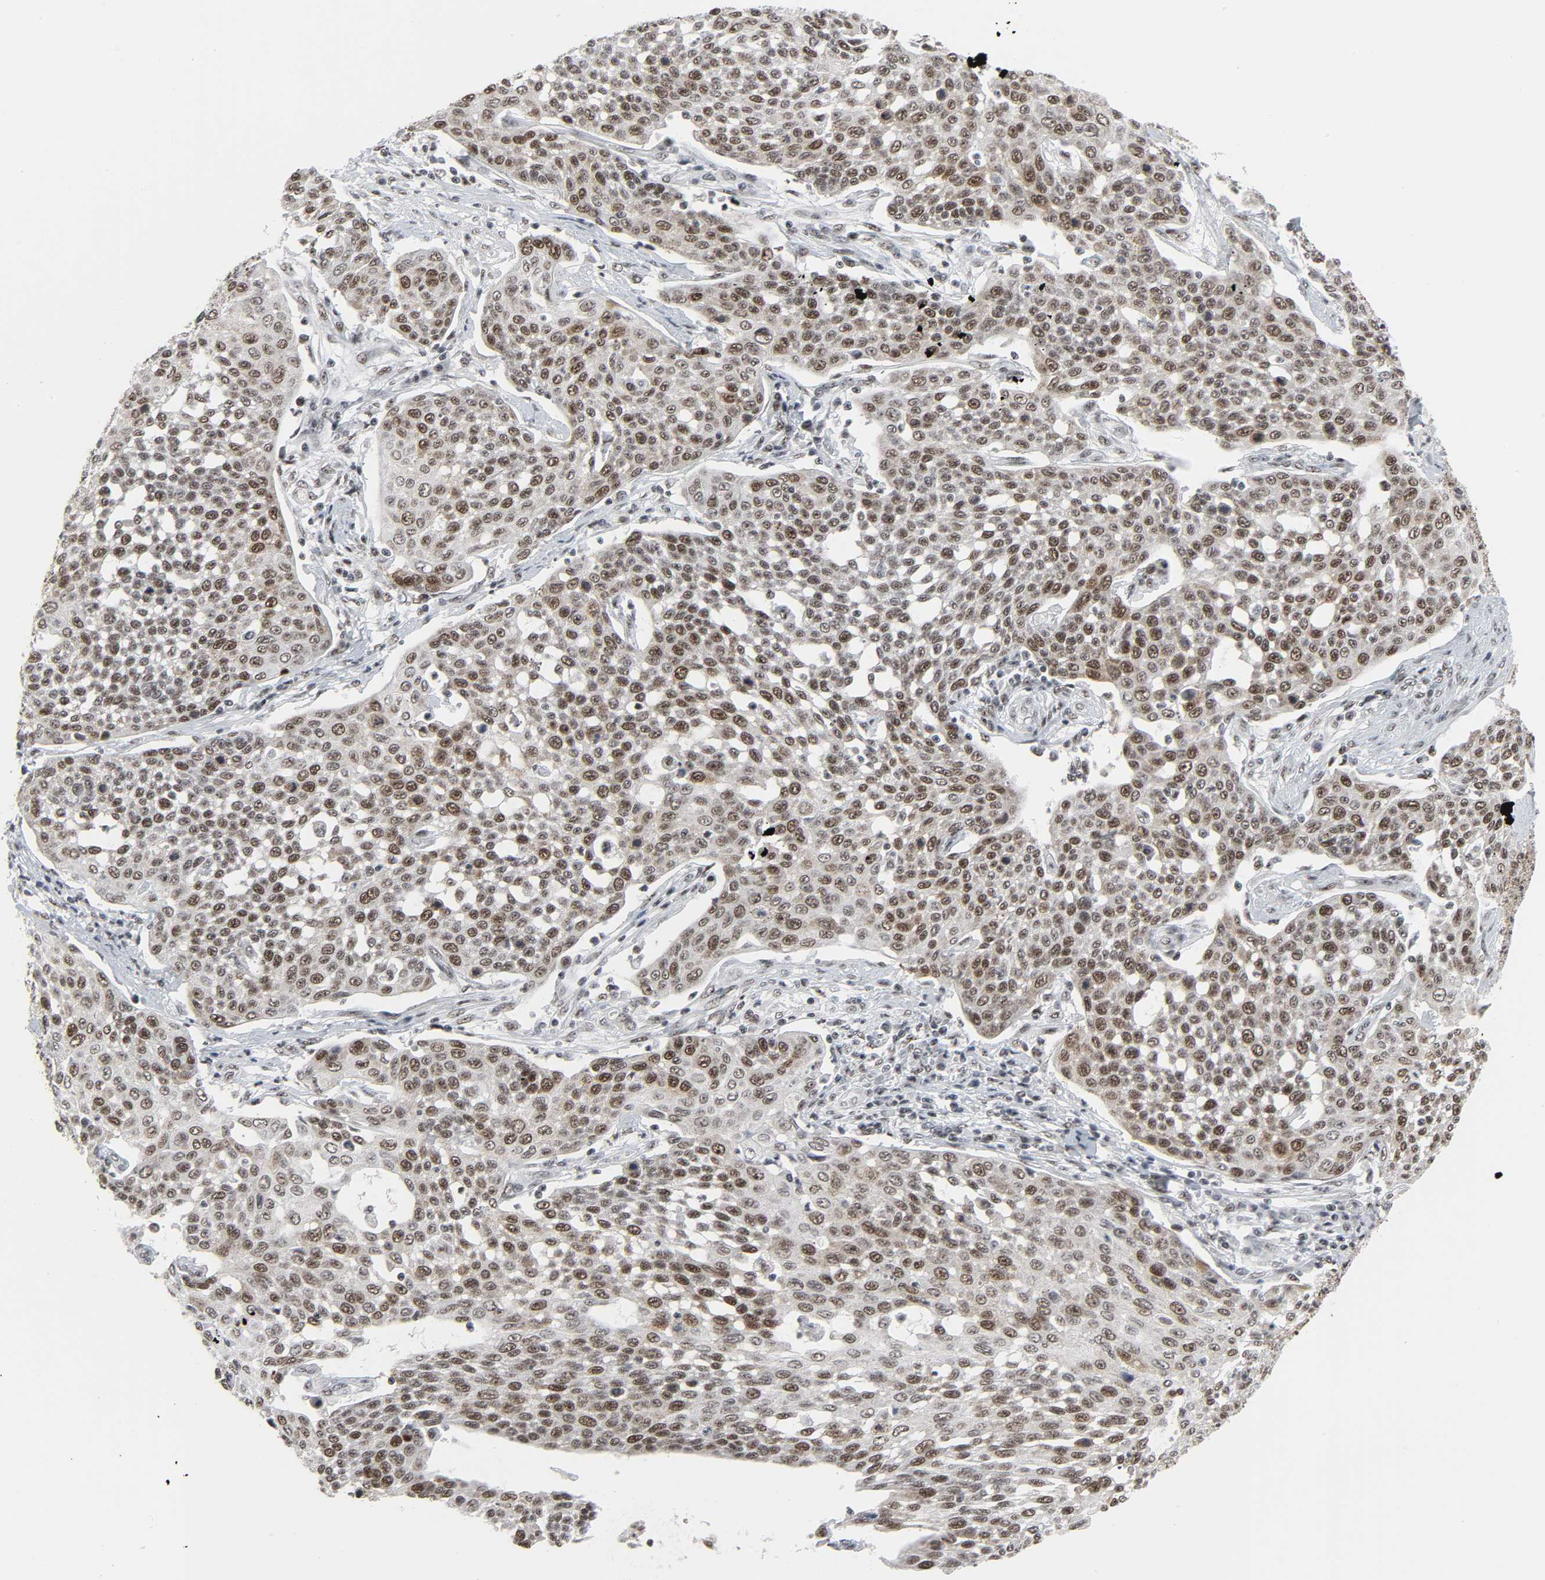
{"staining": {"intensity": "moderate", "quantity": ">75%", "location": "nuclear"}, "tissue": "cervical cancer", "cell_type": "Tumor cells", "image_type": "cancer", "snomed": [{"axis": "morphology", "description": "Squamous cell carcinoma, NOS"}, {"axis": "topography", "description": "Cervix"}], "caption": "Immunohistochemistry staining of cervical cancer (squamous cell carcinoma), which demonstrates medium levels of moderate nuclear expression in about >75% of tumor cells indicating moderate nuclear protein expression. The staining was performed using DAB (3,3'-diaminobenzidine) (brown) for protein detection and nuclei were counterstained in hematoxylin (blue).", "gene": "CDK7", "patient": {"sex": "female", "age": 34}}